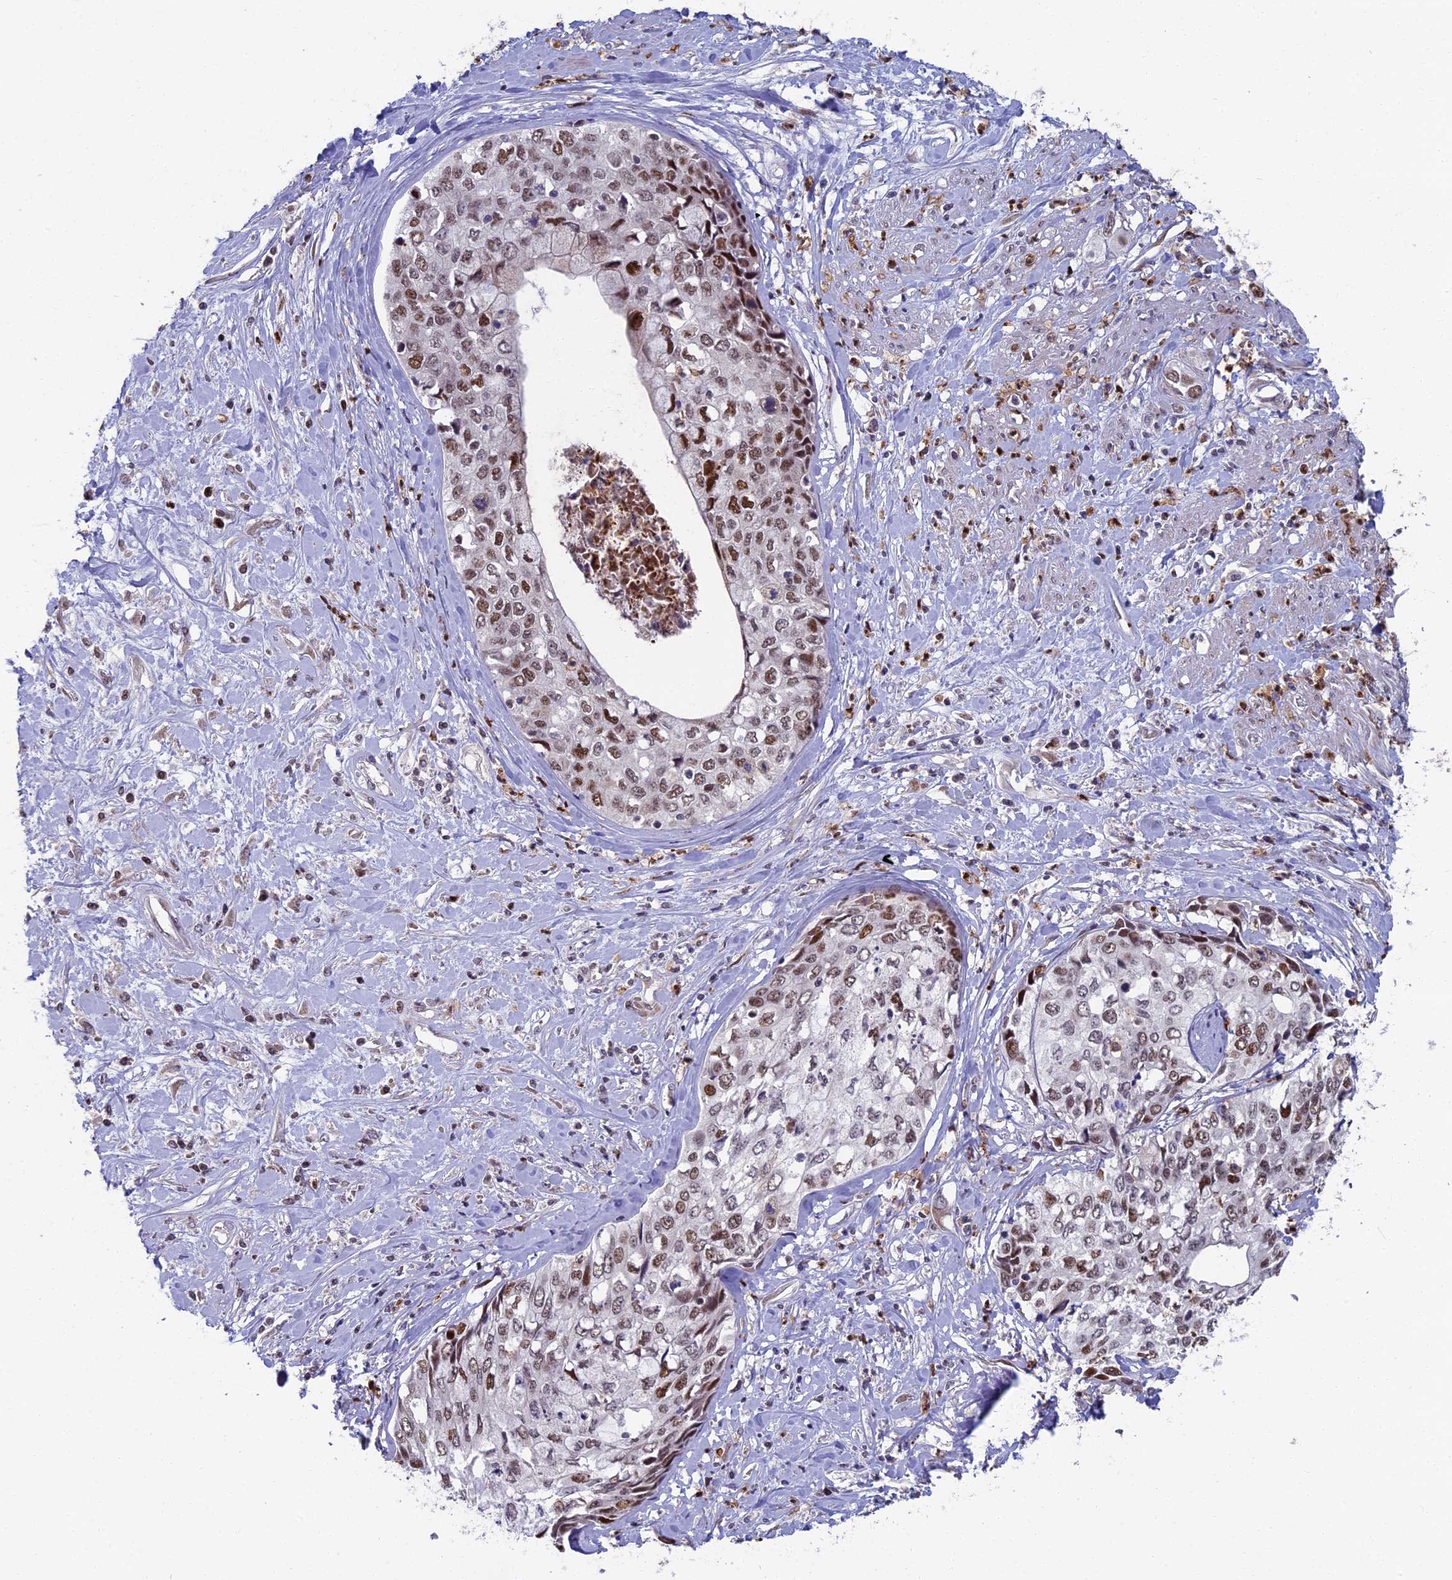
{"staining": {"intensity": "moderate", "quantity": ">75%", "location": "nuclear"}, "tissue": "cervical cancer", "cell_type": "Tumor cells", "image_type": "cancer", "snomed": [{"axis": "morphology", "description": "Squamous cell carcinoma, NOS"}, {"axis": "topography", "description": "Cervix"}], "caption": "Immunohistochemistry histopathology image of neoplastic tissue: cervical squamous cell carcinoma stained using IHC exhibits medium levels of moderate protein expression localized specifically in the nuclear of tumor cells, appearing as a nuclear brown color.", "gene": "LIG1", "patient": {"sex": "female", "age": 31}}